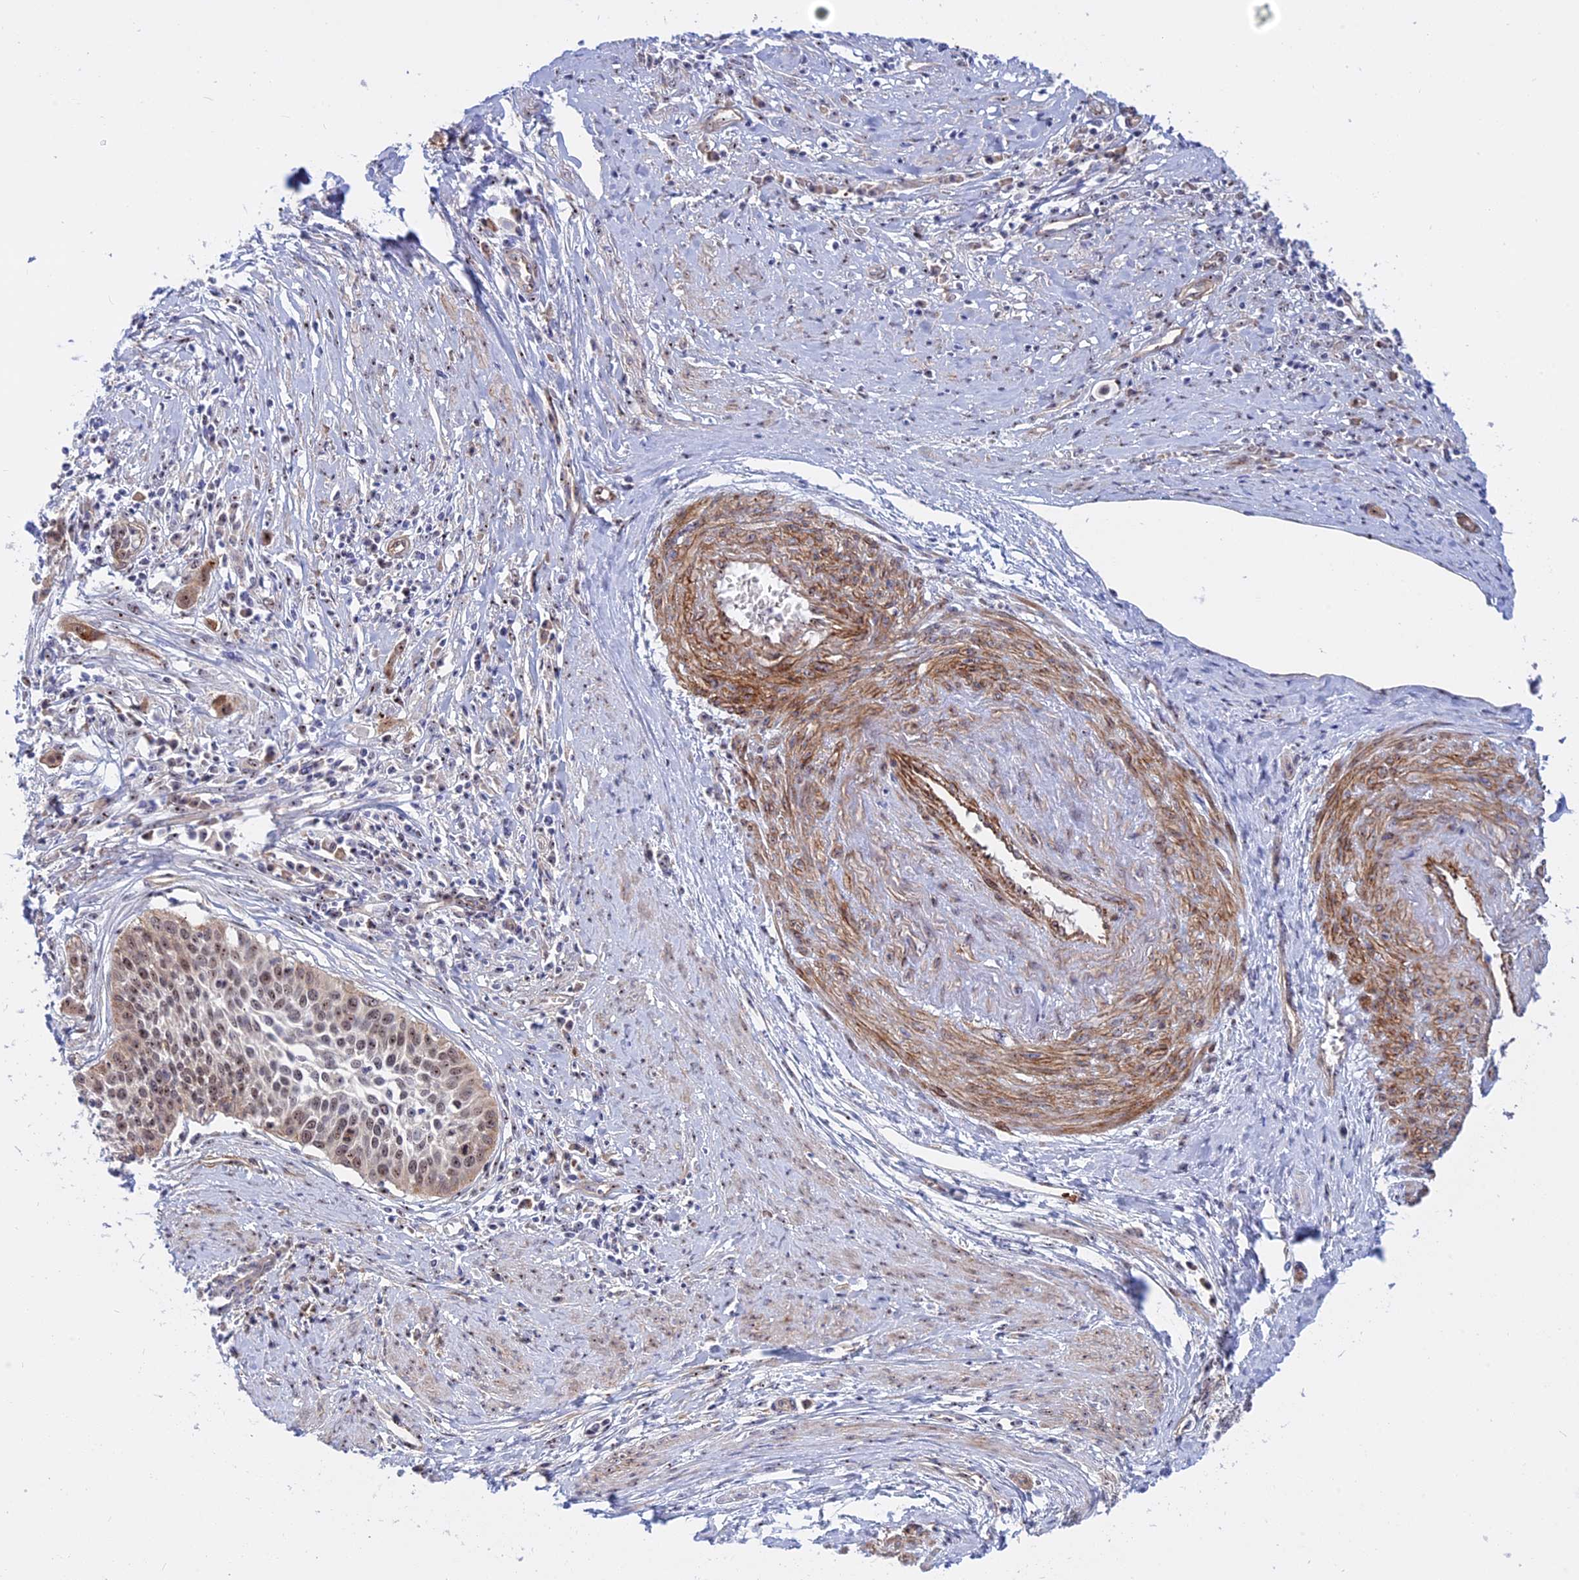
{"staining": {"intensity": "moderate", "quantity": ">75%", "location": "nuclear"}, "tissue": "cervical cancer", "cell_type": "Tumor cells", "image_type": "cancer", "snomed": [{"axis": "morphology", "description": "Squamous cell carcinoma, NOS"}, {"axis": "topography", "description": "Cervix"}], "caption": "The histopathology image reveals immunohistochemical staining of cervical squamous cell carcinoma. There is moderate nuclear staining is identified in about >75% of tumor cells.", "gene": "DBNDD1", "patient": {"sex": "female", "age": 34}}